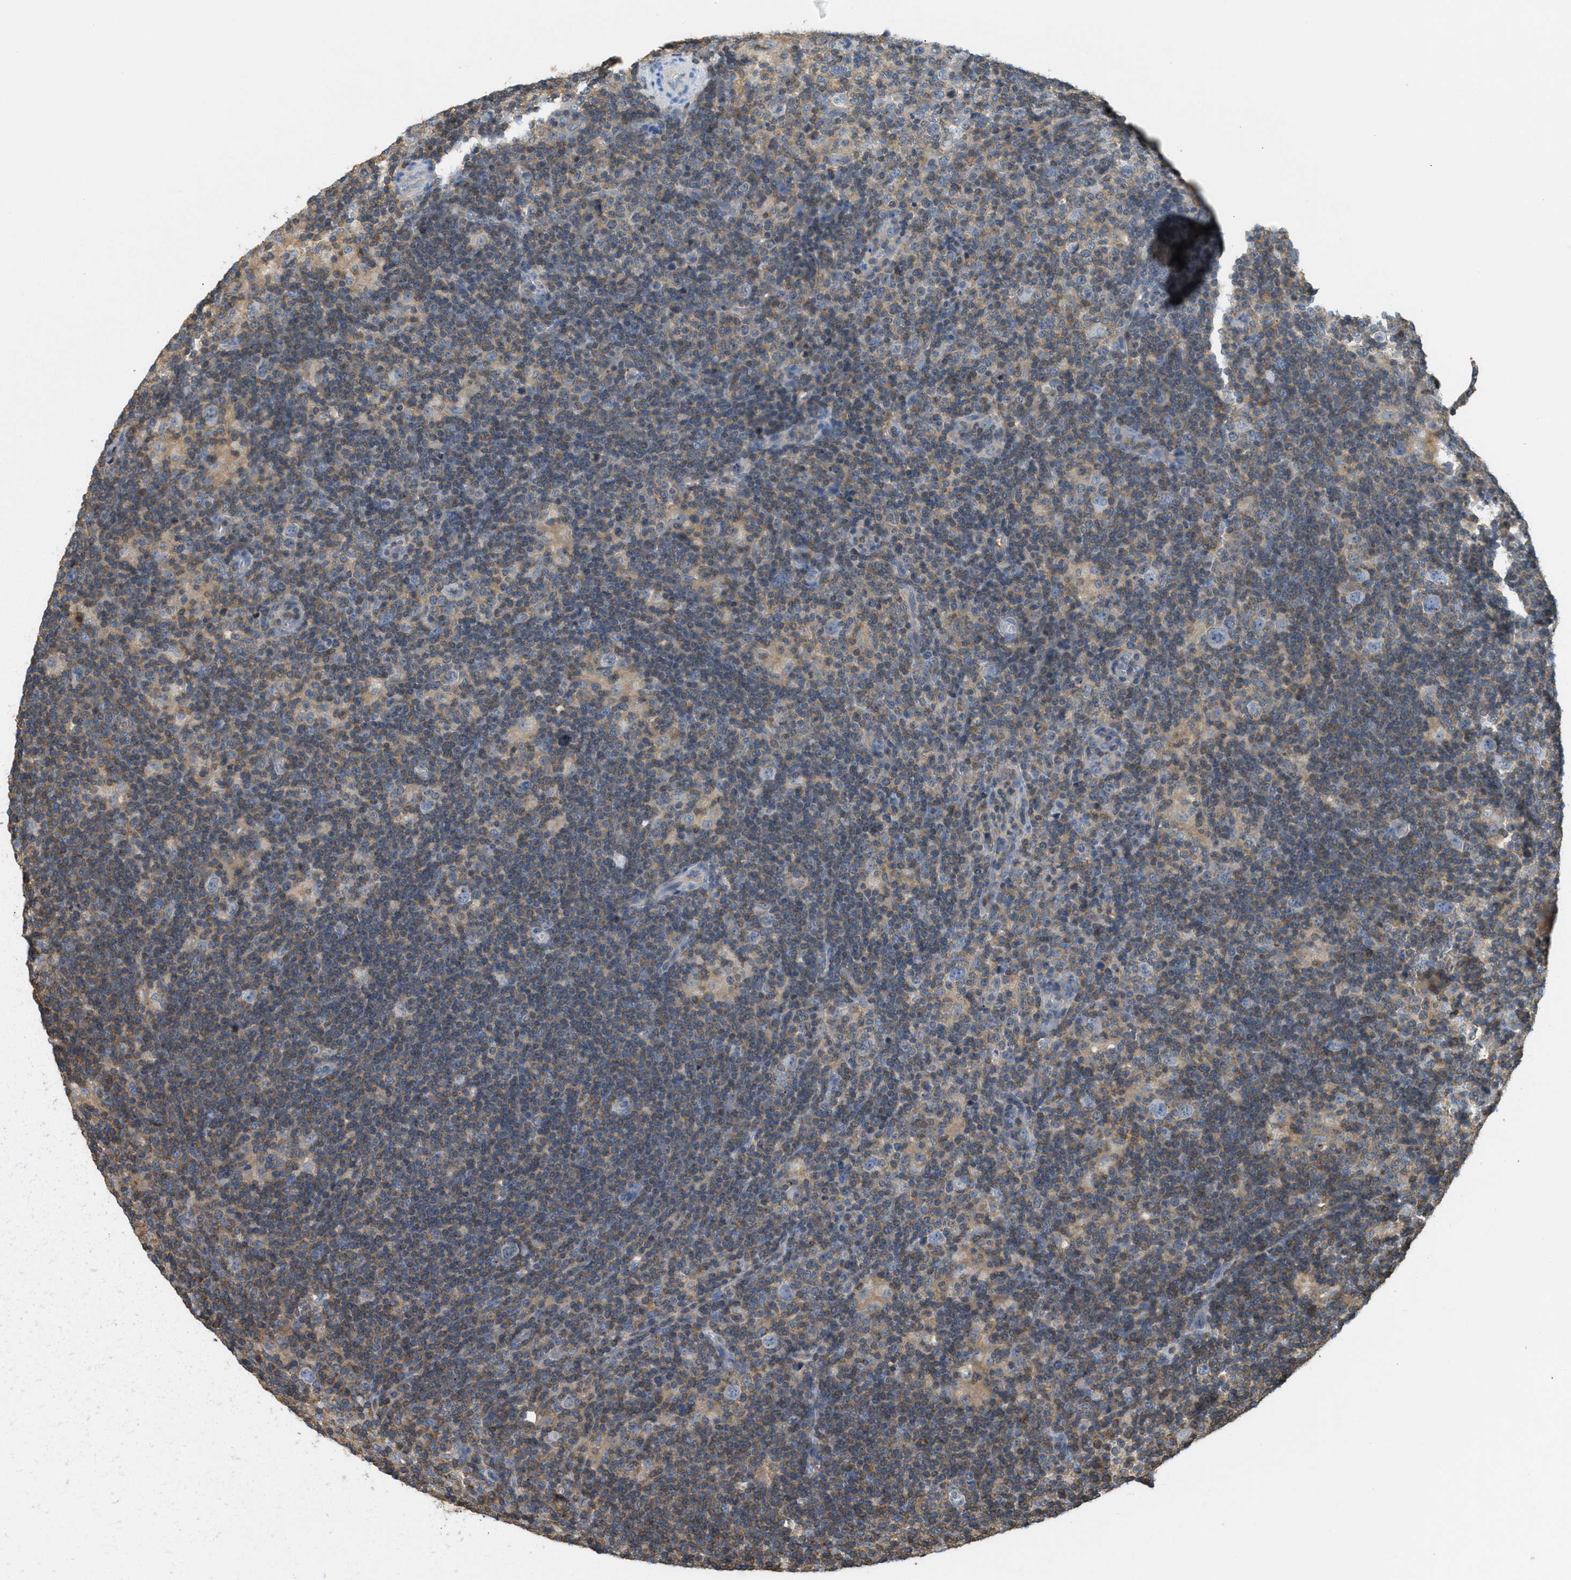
{"staining": {"intensity": "weak", "quantity": "<25%", "location": "cytoplasmic/membranous"}, "tissue": "lymphoma", "cell_type": "Tumor cells", "image_type": "cancer", "snomed": [{"axis": "morphology", "description": "Hodgkin's disease, NOS"}, {"axis": "topography", "description": "Lymph node"}], "caption": "Tumor cells show no significant protein staining in lymphoma. (DAB (3,3'-diaminobenzidine) IHC with hematoxylin counter stain).", "gene": "GRIK2", "patient": {"sex": "female", "age": 57}}